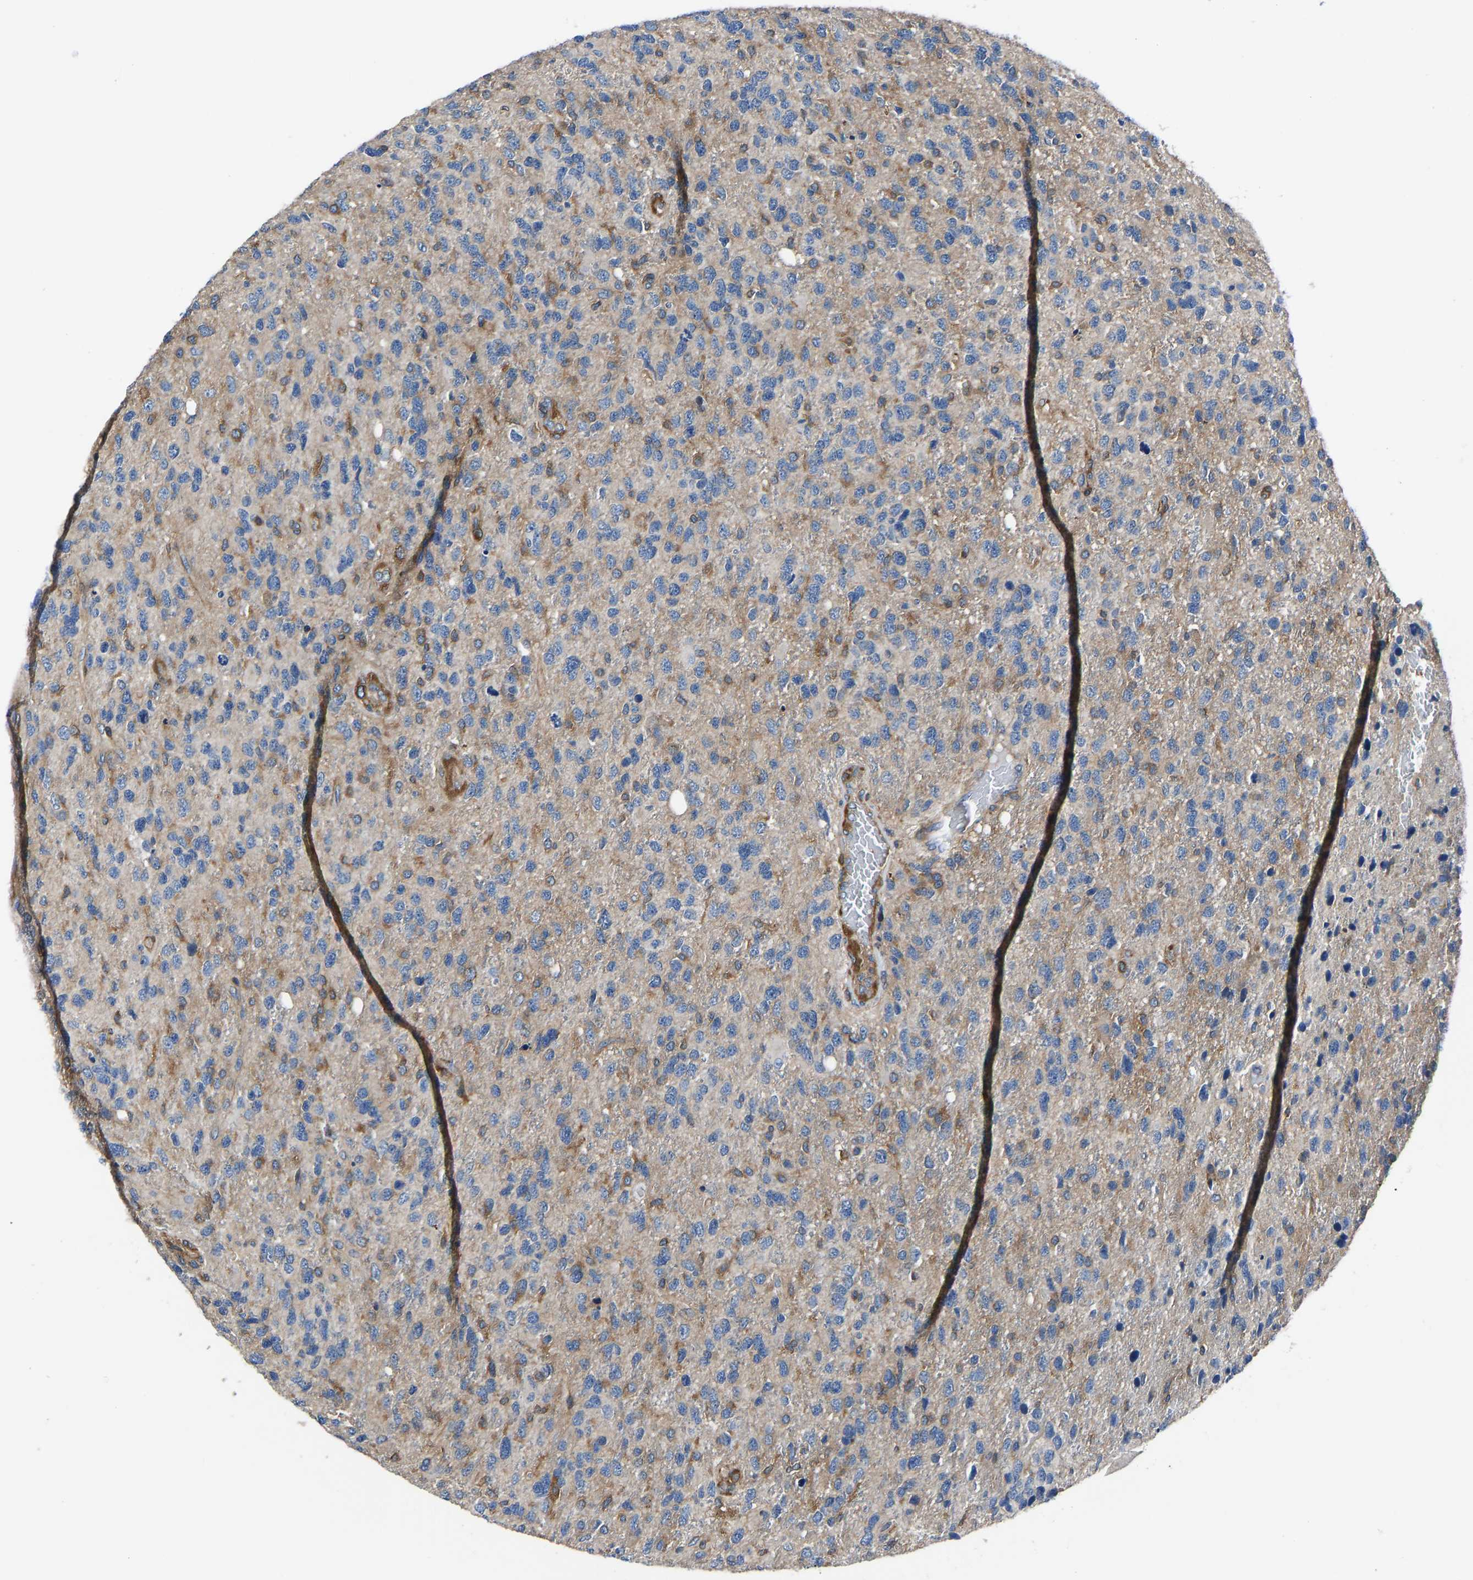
{"staining": {"intensity": "moderate", "quantity": "<25%", "location": "cytoplasmic/membranous"}, "tissue": "glioma", "cell_type": "Tumor cells", "image_type": "cancer", "snomed": [{"axis": "morphology", "description": "Glioma, malignant, High grade"}, {"axis": "topography", "description": "Brain"}], "caption": "This micrograph displays immunohistochemistry (IHC) staining of human malignant high-grade glioma, with low moderate cytoplasmic/membranous expression in about <25% of tumor cells.", "gene": "PRKAR1A", "patient": {"sex": "female", "age": 58}}